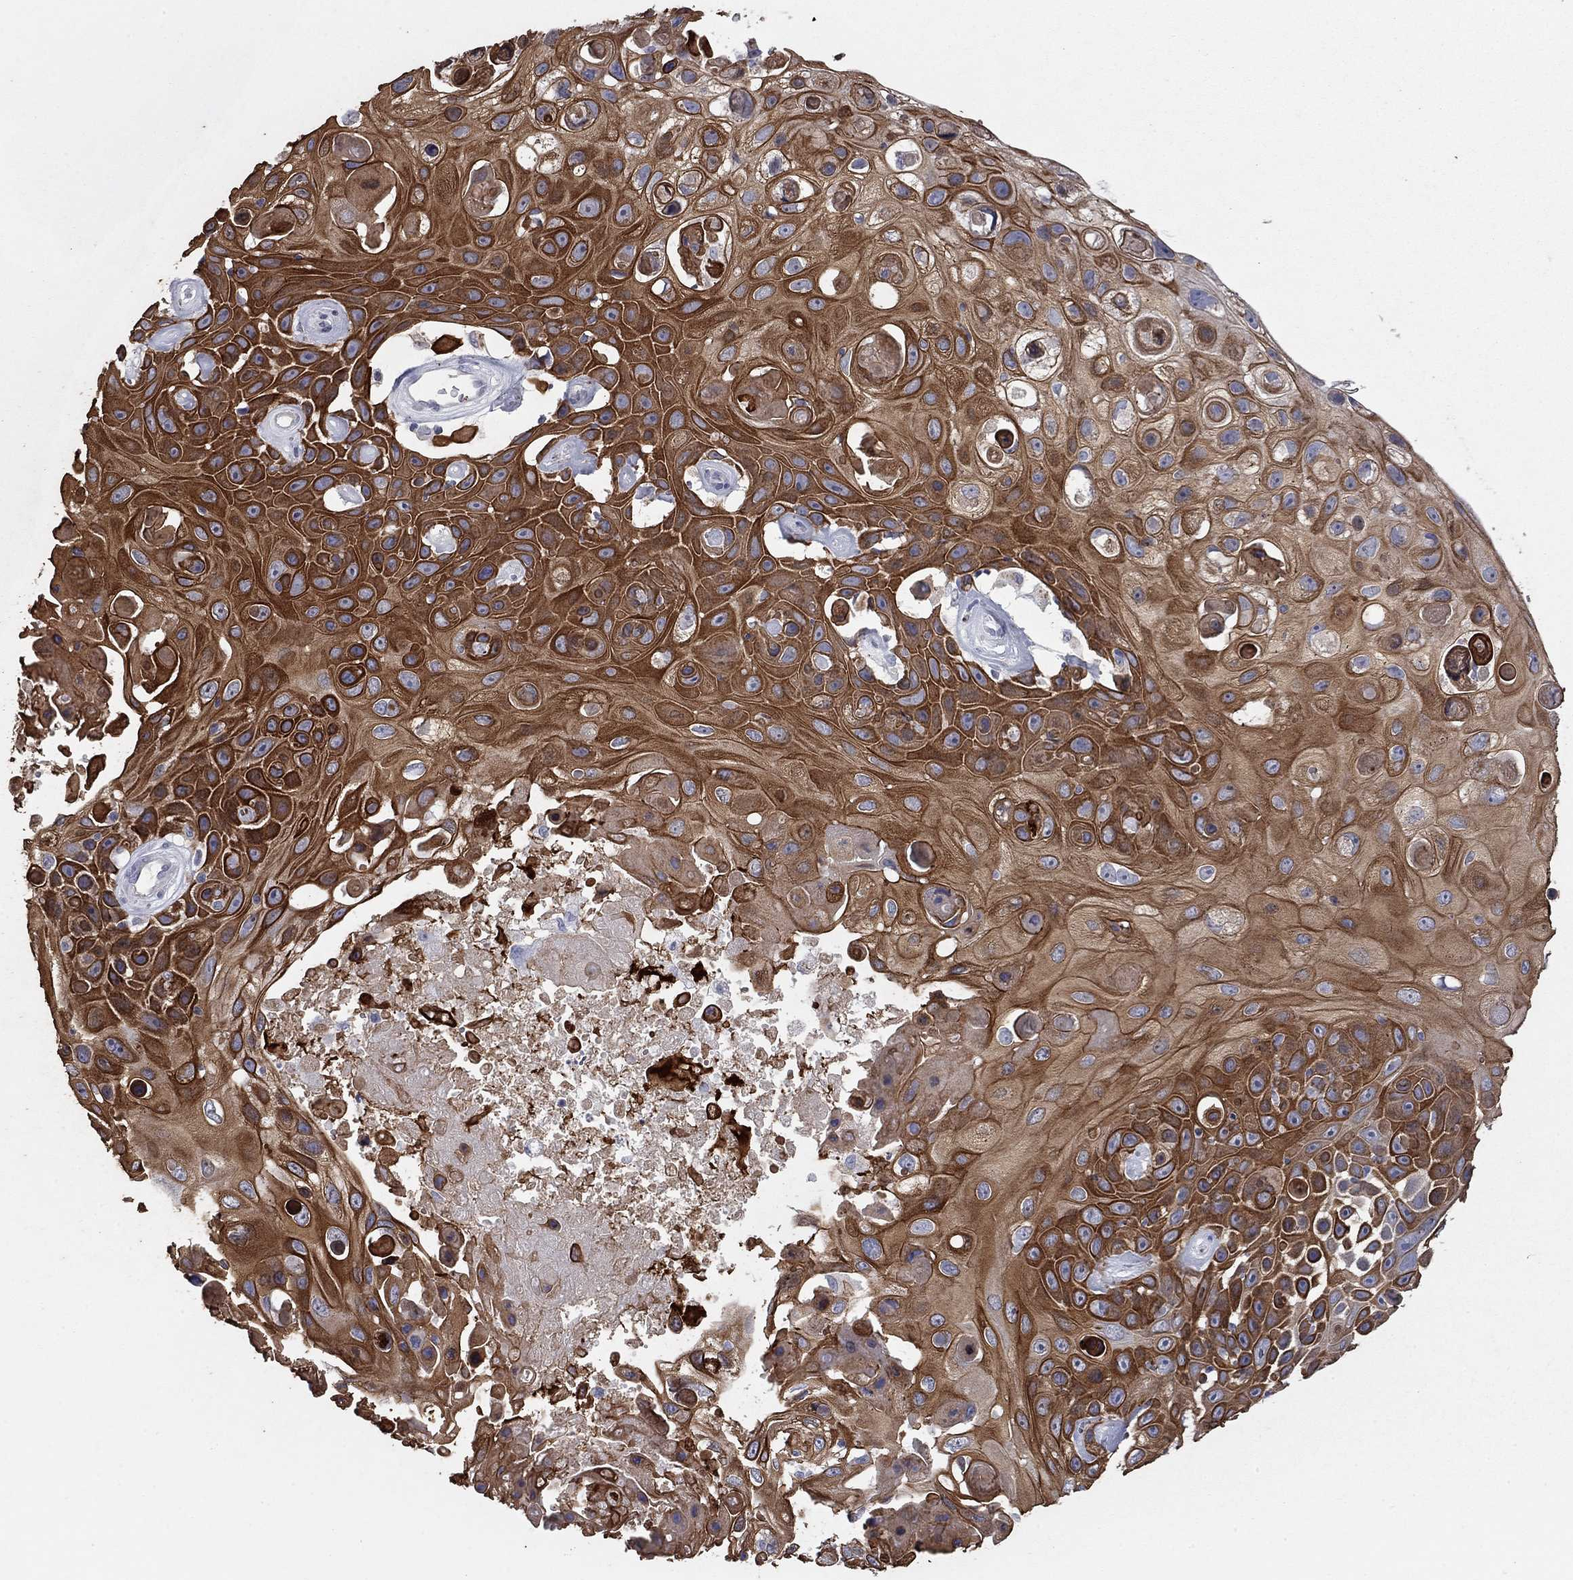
{"staining": {"intensity": "strong", "quantity": ">75%", "location": "cytoplasmic/membranous"}, "tissue": "skin cancer", "cell_type": "Tumor cells", "image_type": "cancer", "snomed": [{"axis": "morphology", "description": "Squamous cell carcinoma, NOS"}, {"axis": "topography", "description": "Skin"}], "caption": "An image of squamous cell carcinoma (skin) stained for a protein shows strong cytoplasmic/membranous brown staining in tumor cells.", "gene": "KRT75", "patient": {"sex": "male", "age": 82}}